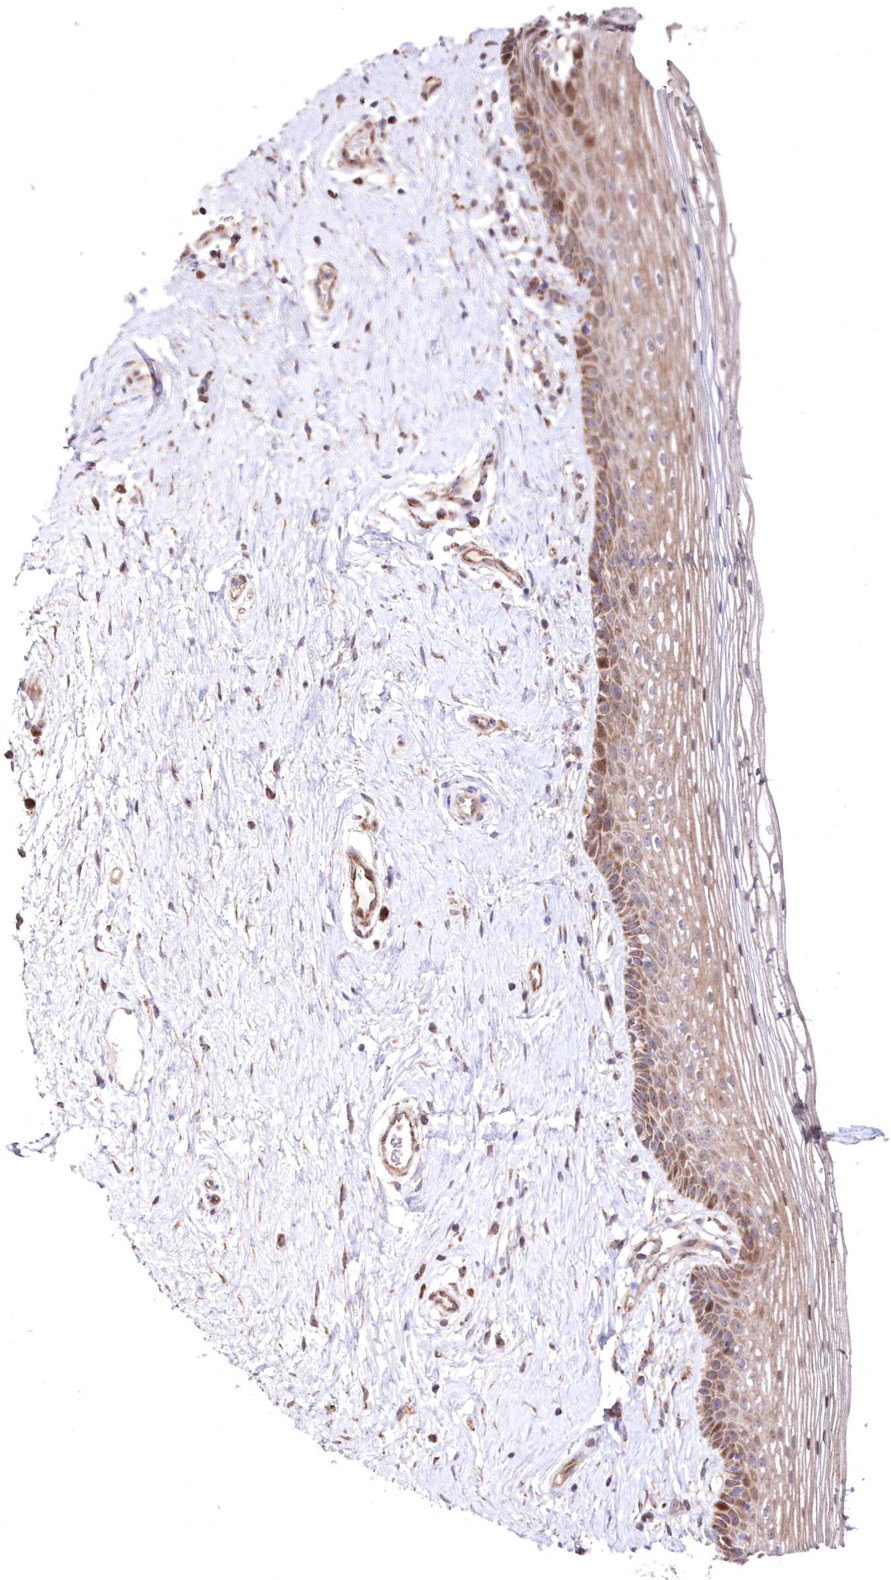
{"staining": {"intensity": "moderate", "quantity": "25%-75%", "location": "cytoplasmic/membranous"}, "tissue": "vagina", "cell_type": "Squamous epithelial cells", "image_type": "normal", "snomed": [{"axis": "morphology", "description": "Normal tissue, NOS"}, {"axis": "topography", "description": "Vagina"}], "caption": "Protein analysis of unremarkable vagina reveals moderate cytoplasmic/membranous expression in about 25%-75% of squamous epithelial cells.", "gene": "HADHB", "patient": {"sex": "female", "age": 46}}